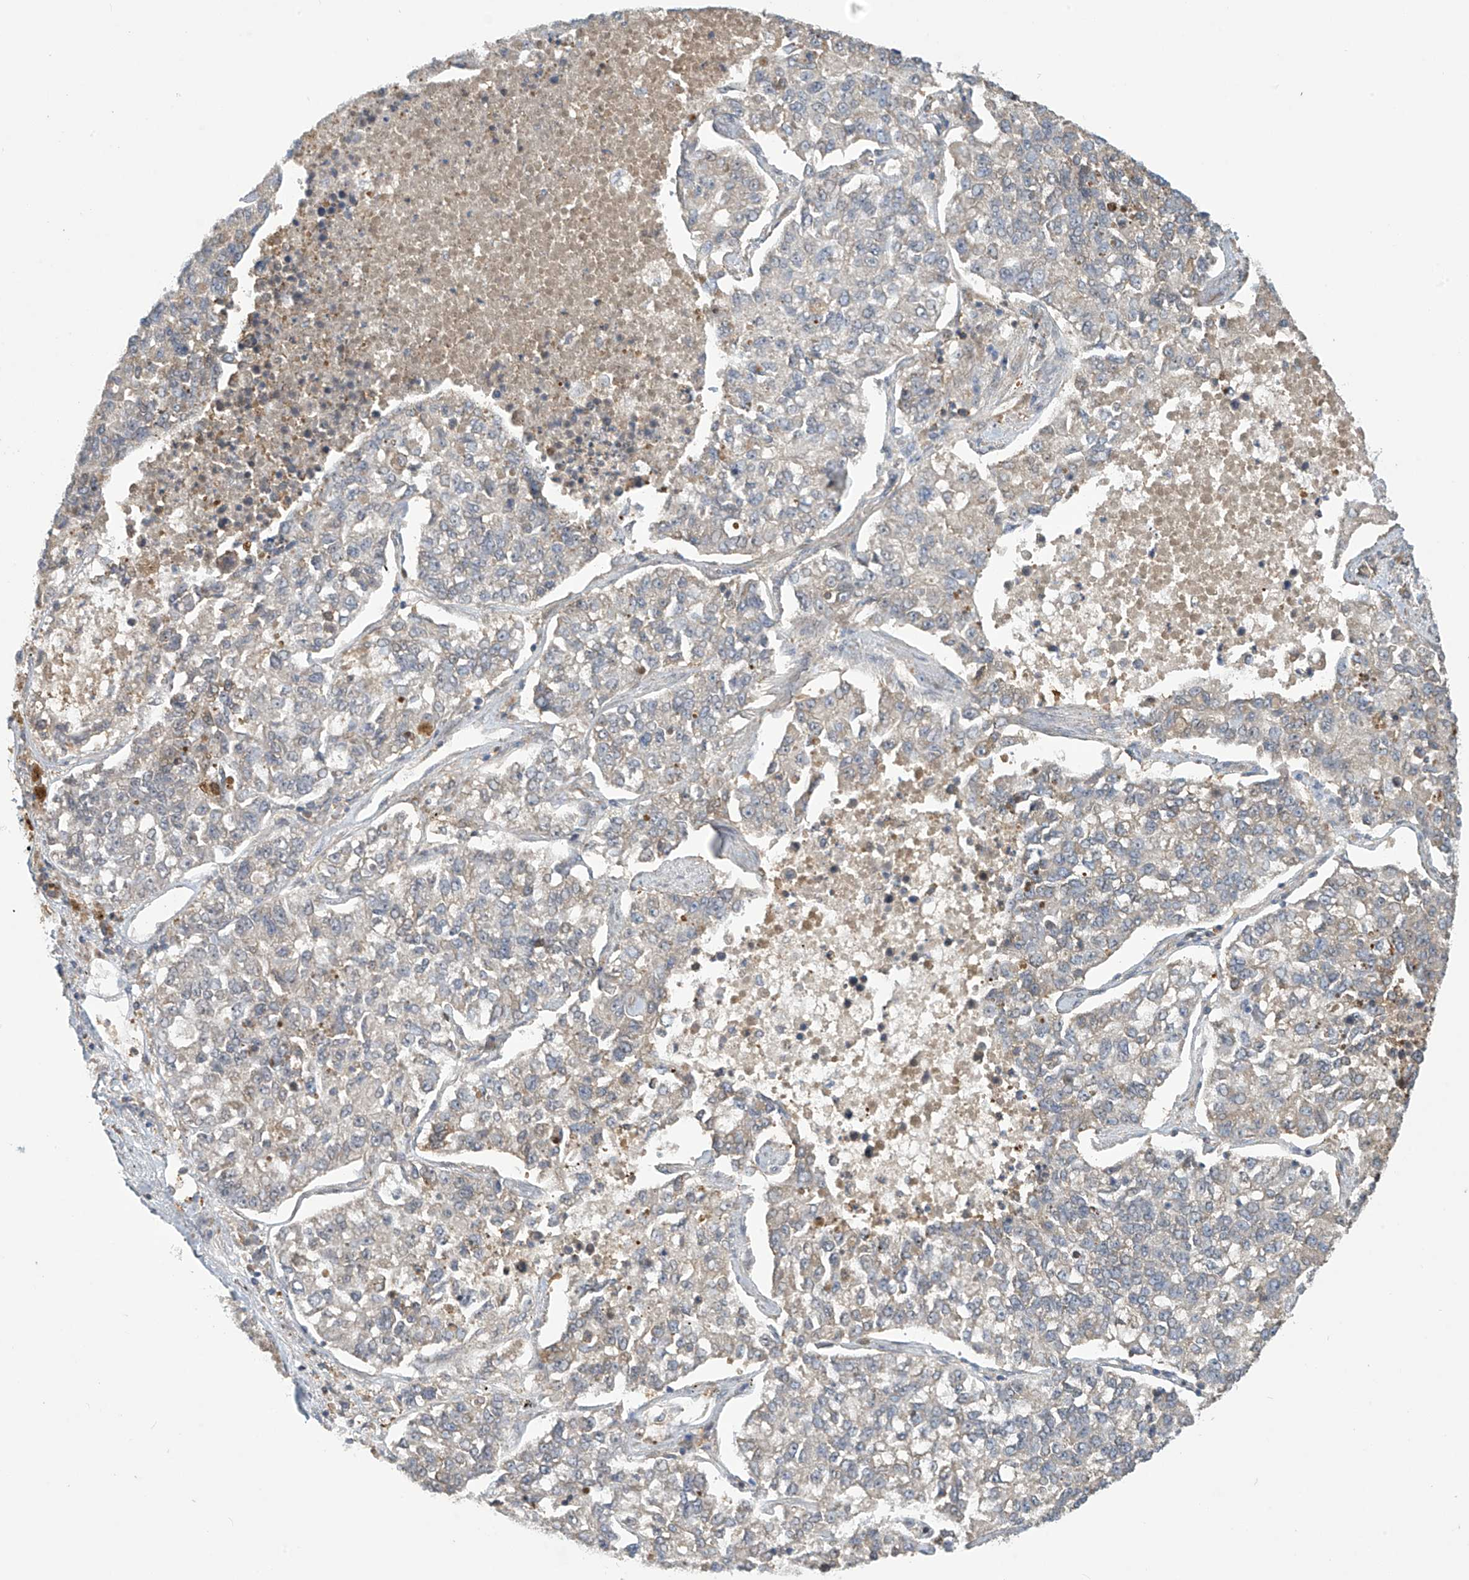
{"staining": {"intensity": "moderate", "quantity": "<25%", "location": "cytoplasmic/membranous"}, "tissue": "lung cancer", "cell_type": "Tumor cells", "image_type": "cancer", "snomed": [{"axis": "morphology", "description": "Adenocarcinoma, NOS"}, {"axis": "topography", "description": "Lung"}], "caption": "Moderate cytoplasmic/membranous positivity for a protein is seen in about <25% of tumor cells of lung cancer (adenocarcinoma) using immunohistochemistry (IHC).", "gene": "ADI1", "patient": {"sex": "male", "age": 49}}